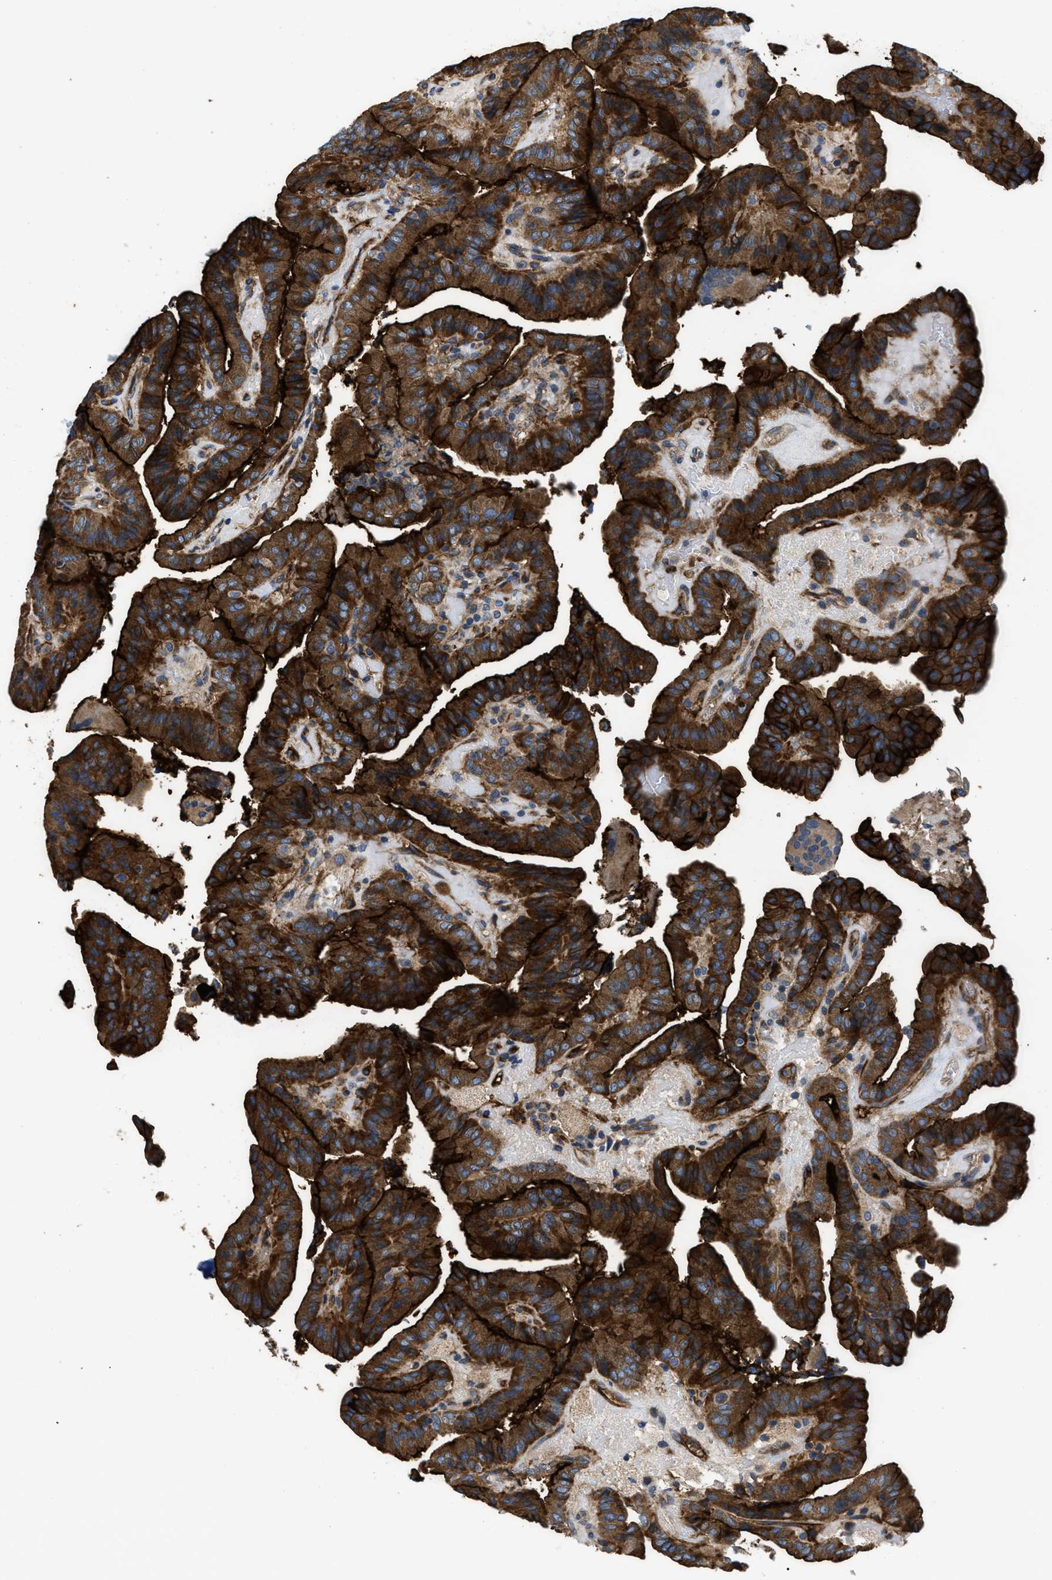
{"staining": {"intensity": "strong", "quantity": ">75%", "location": "cytoplasmic/membranous"}, "tissue": "thyroid cancer", "cell_type": "Tumor cells", "image_type": "cancer", "snomed": [{"axis": "morphology", "description": "Papillary adenocarcinoma, NOS"}, {"axis": "topography", "description": "Thyroid gland"}], "caption": "The immunohistochemical stain highlights strong cytoplasmic/membranous expression in tumor cells of thyroid cancer tissue.", "gene": "NT5E", "patient": {"sex": "male", "age": 33}}